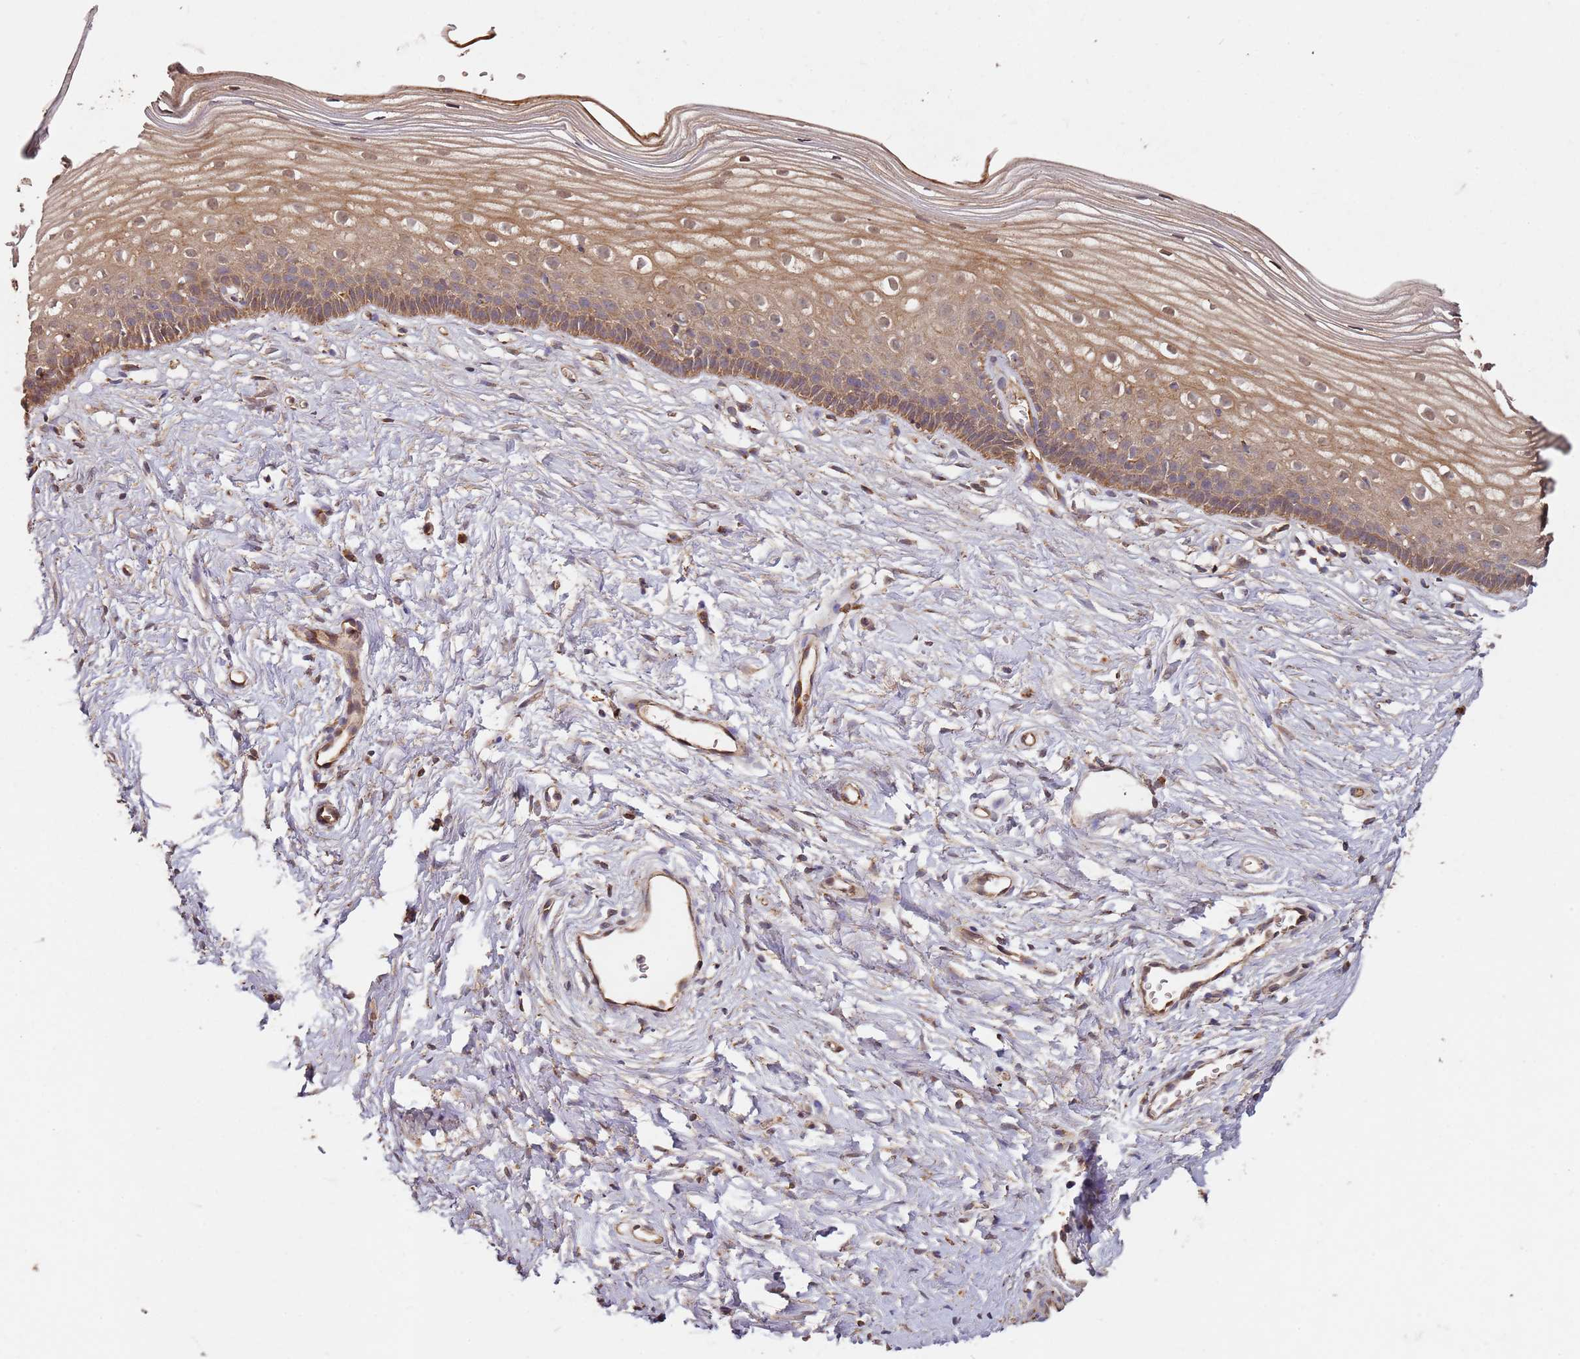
{"staining": {"intensity": "moderate", "quantity": "25%-75%", "location": "cytoplasmic/membranous"}, "tissue": "cervix", "cell_type": "Glandular cells", "image_type": "normal", "snomed": [{"axis": "morphology", "description": "Normal tissue, NOS"}, {"axis": "topography", "description": "Cervix"}], "caption": "The histopathology image displays staining of benign cervix, revealing moderate cytoplasmic/membranous protein staining (brown color) within glandular cells. The protein is stained brown, and the nuclei are stained in blue (DAB (3,3'-diaminobenzidine) IHC with brightfield microscopy, high magnification).", "gene": "SCGB2B2", "patient": {"sex": "female", "age": 40}}